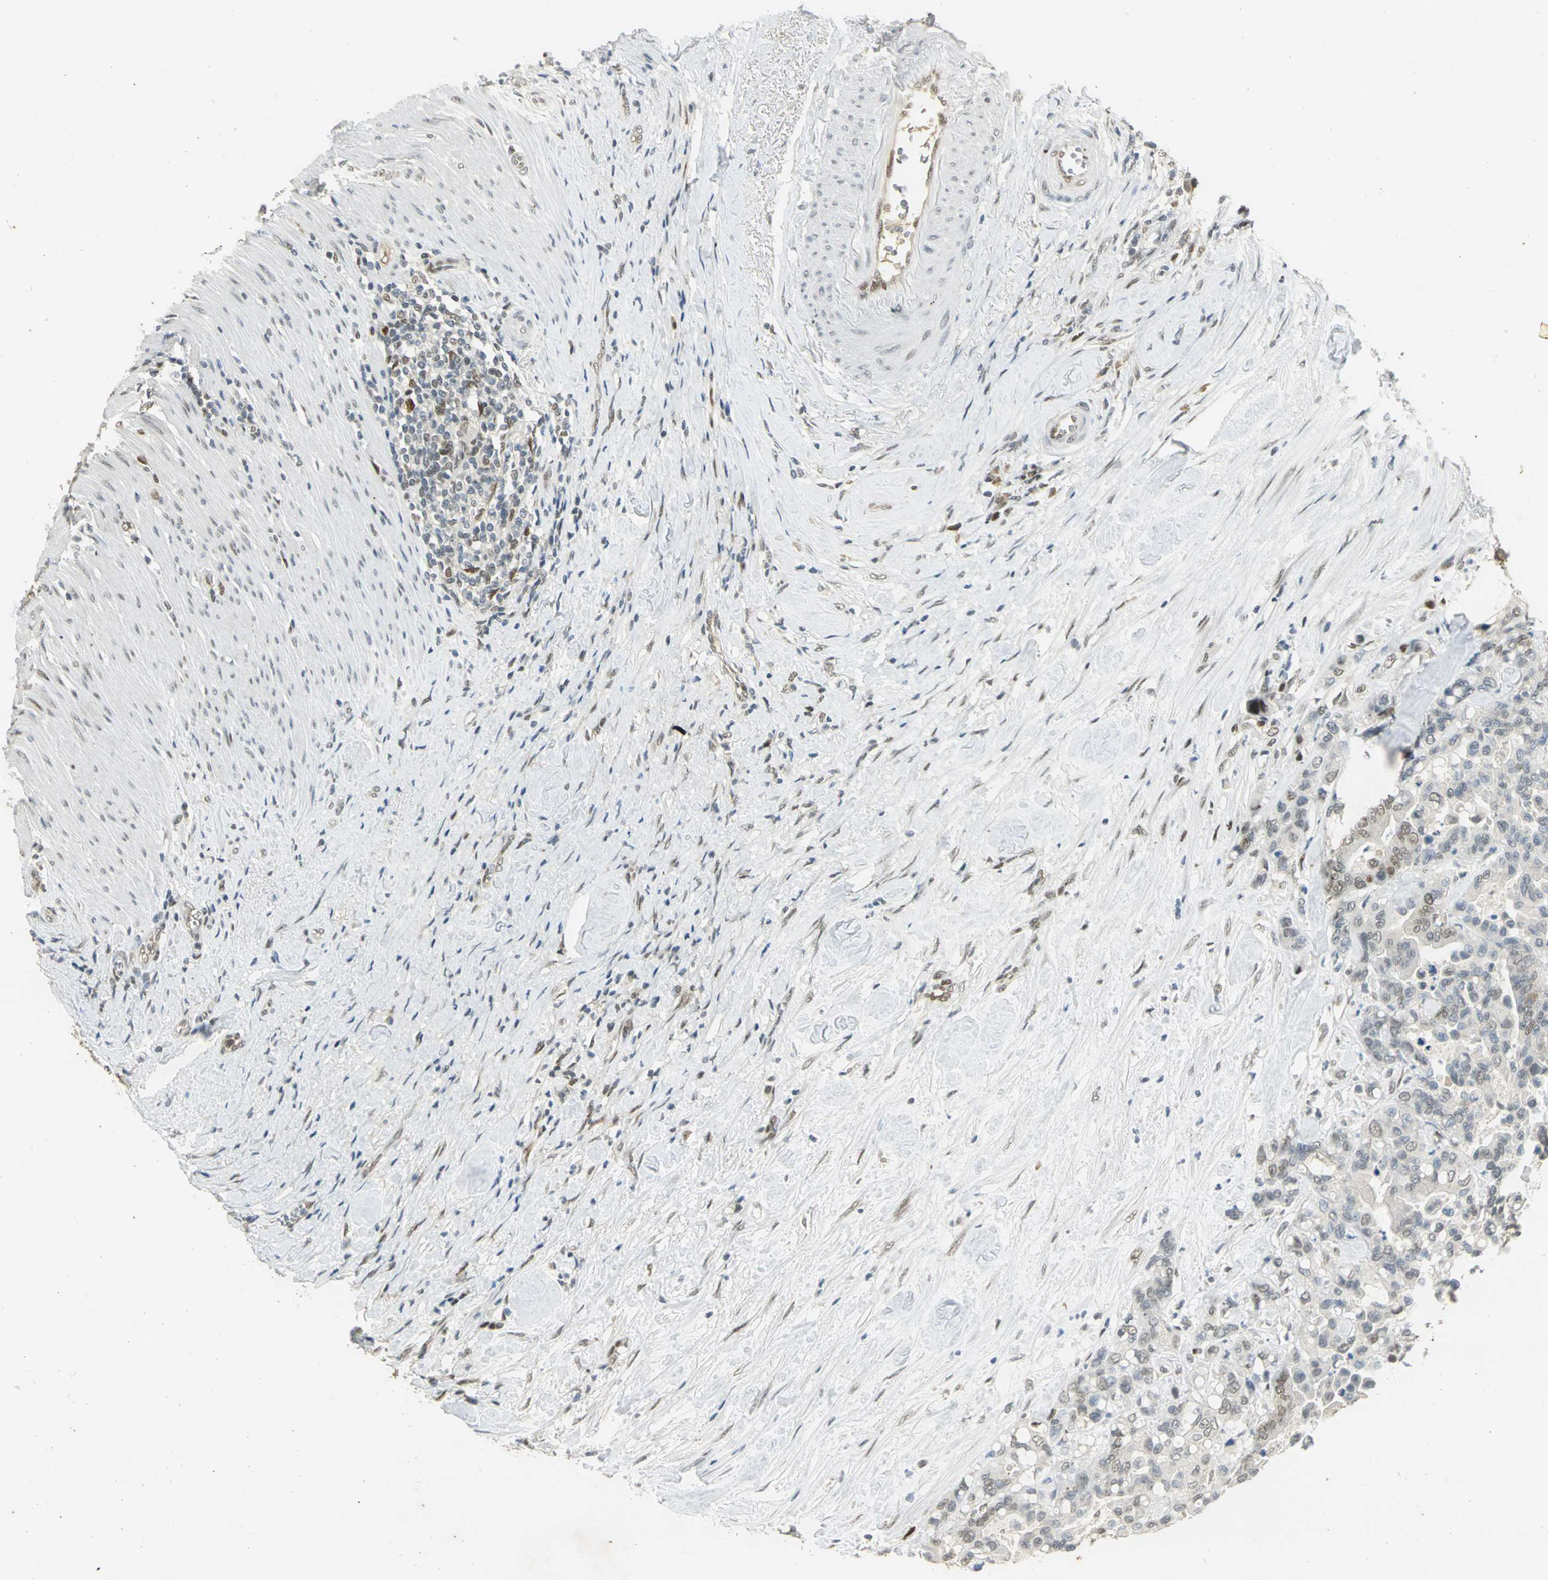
{"staining": {"intensity": "weak", "quantity": "<25%", "location": "nuclear"}, "tissue": "colorectal cancer", "cell_type": "Tumor cells", "image_type": "cancer", "snomed": [{"axis": "morphology", "description": "Adenocarcinoma, NOS"}, {"axis": "topography", "description": "Colon"}], "caption": "A histopathology image of adenocarcinoma (colorectal) stained for a protein reveals no brown staining in tumor cells.", "gene": "AK6", "patient": {"sex": "male", "age": 82}}